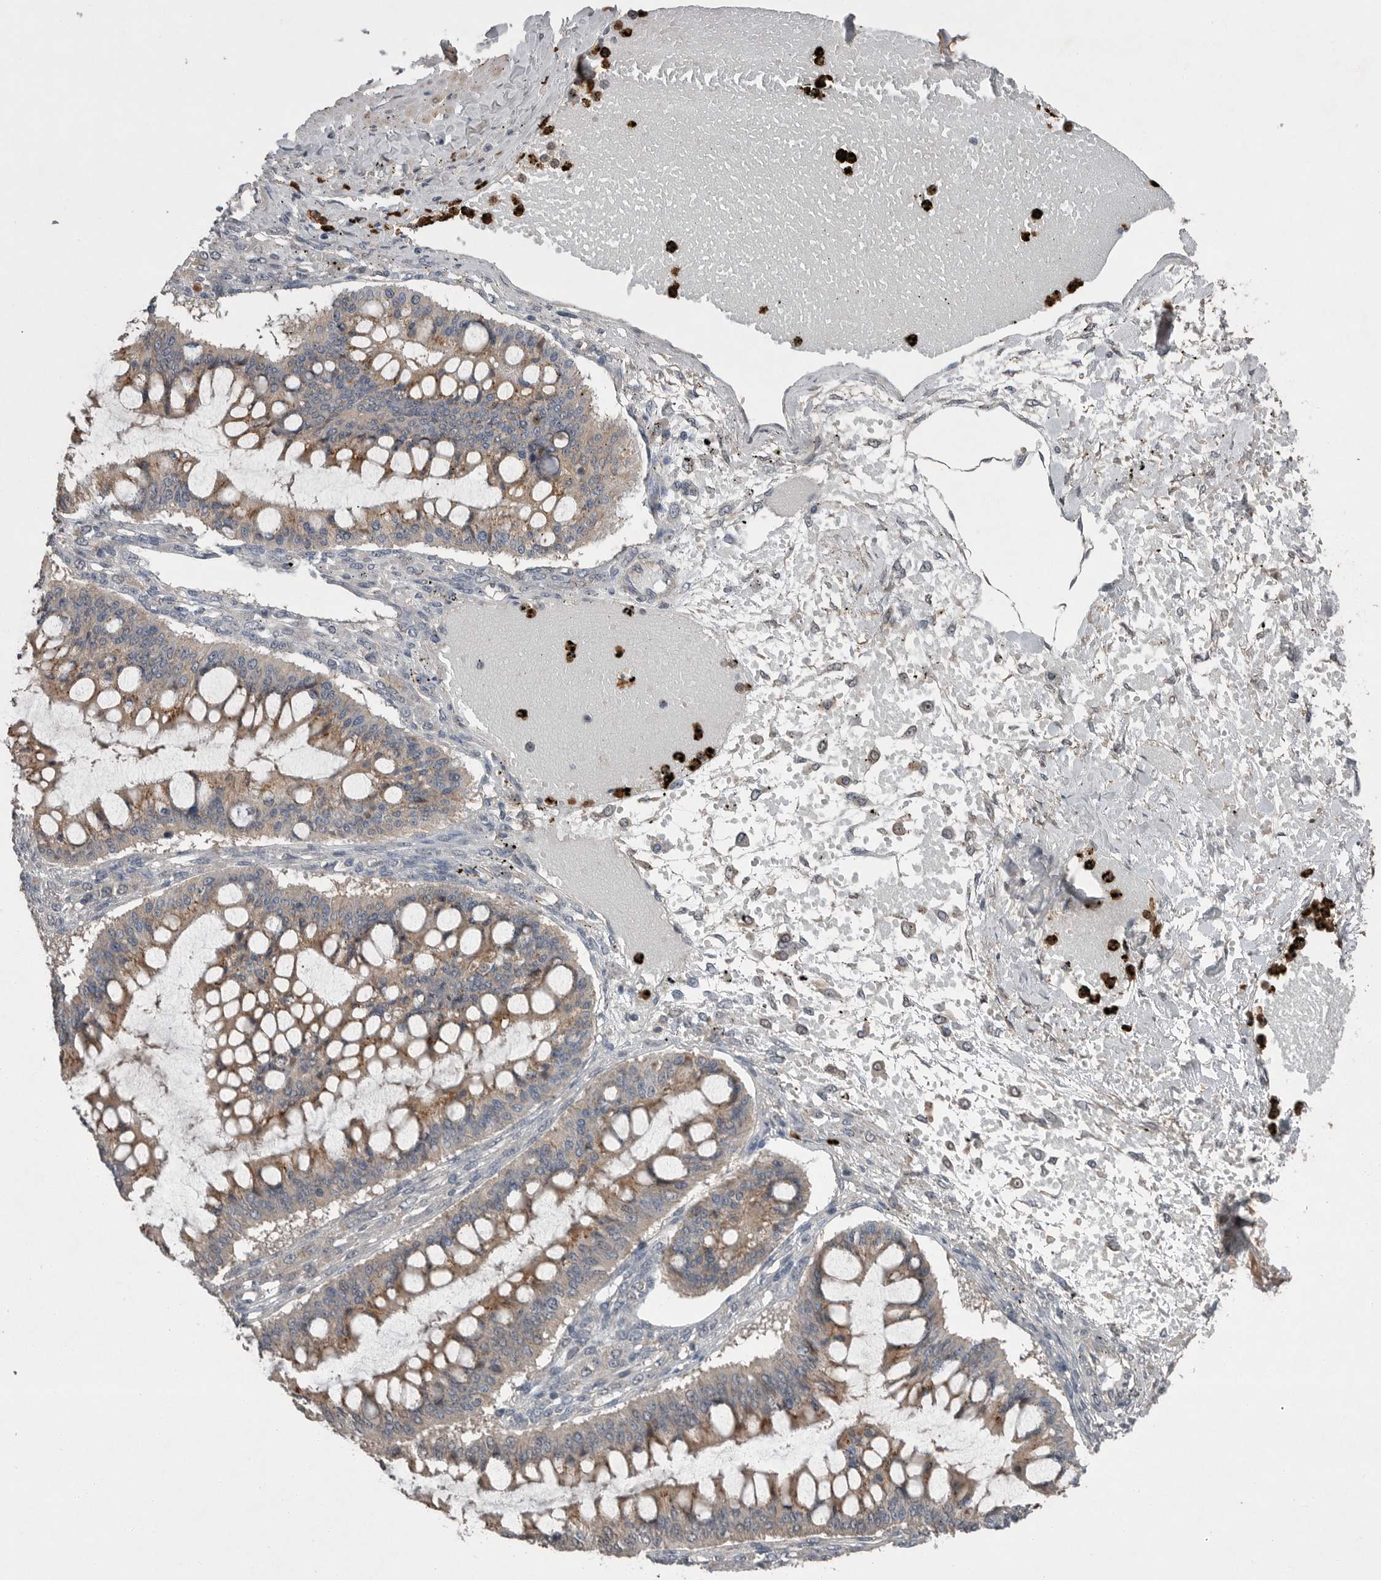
{"staining": {"intensity": "moderate", "quantity": ">75%", "location": "cytoplasmic/membranous"}, "tissue": "ovarian cancer", "cell_type": "Tumor cells", "image_type": "cancer", "snomed": [{"axis": "morphology", "description": "Cystadenocarcinoma, mucinous, NOS"}, {"axis": "topography", "description": "Ovary"}], "caption": "IHC image of neoplastic tissue: human ovarian cancer (mucinous cystadenocarcinoma) stained using IHC shows medium levels of moderate protein expression localized specifically in the cytoplasmic/membranous of tumor cells, appearing as a cytoplasmic/membranous brown color.", "gene": "SCP2", "patient": {"sex": "female", "age": 73}}